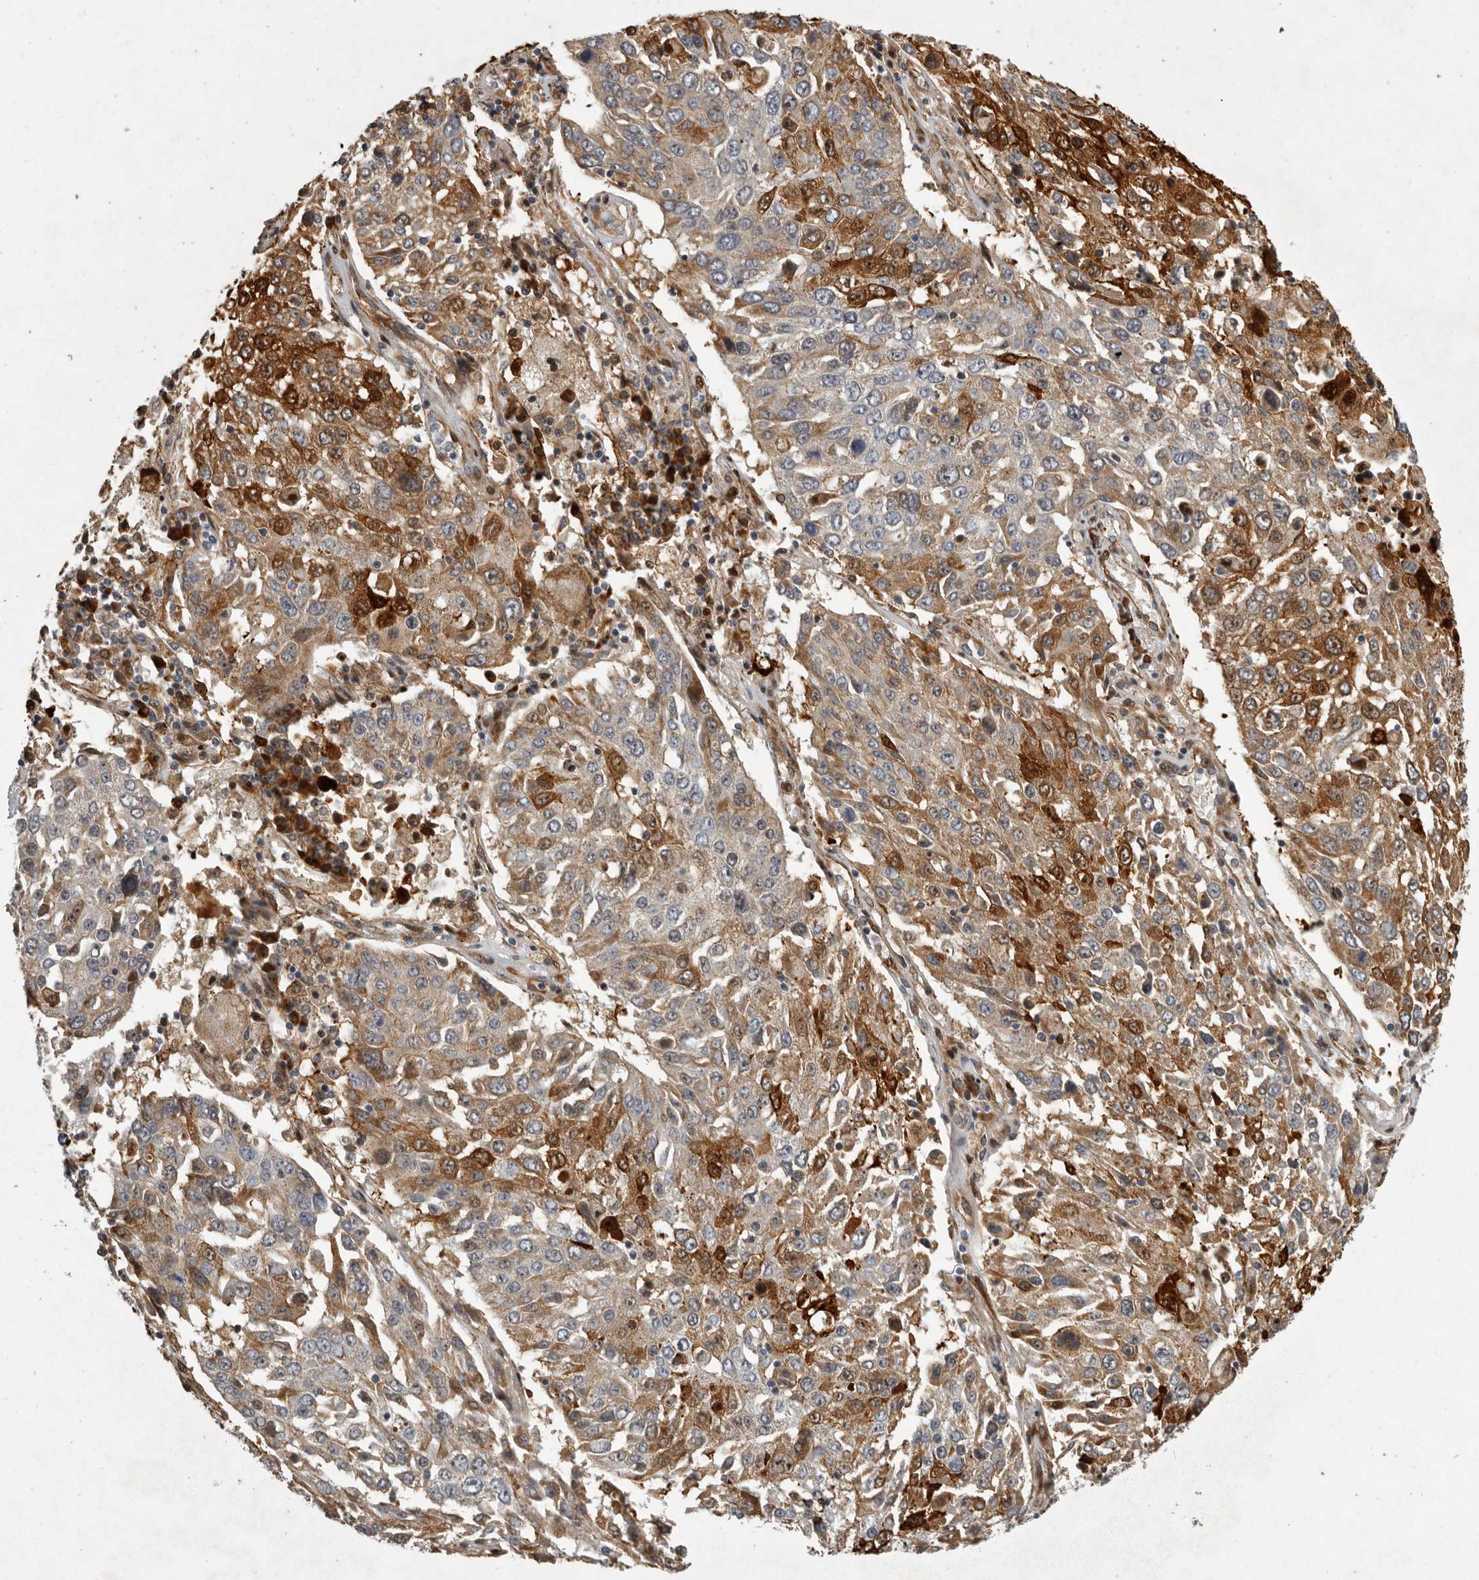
{"staining": {"intensity": "moderate", "quantity": "25%-75%", "location": "cytoplasmic/membranous"}, "tissue": "lung cancer", "cell_type": "Tumor cells", "image_type": "cancer", "snomed": [{"axis": "morphology", "description": "Squamous cell carcinoma, NOS"}, {"axis": "topography", "description": "Lung"}], "caption": "Squamous cell carcinoma (lung) stained with immunohistochemistry (IHC) exhibits moderate cytoplasmic/membranous positivity in about 25%-75% of tumor cells.", "gene": "MPDZ", "patient": {"sex": "male", "age": 65}}